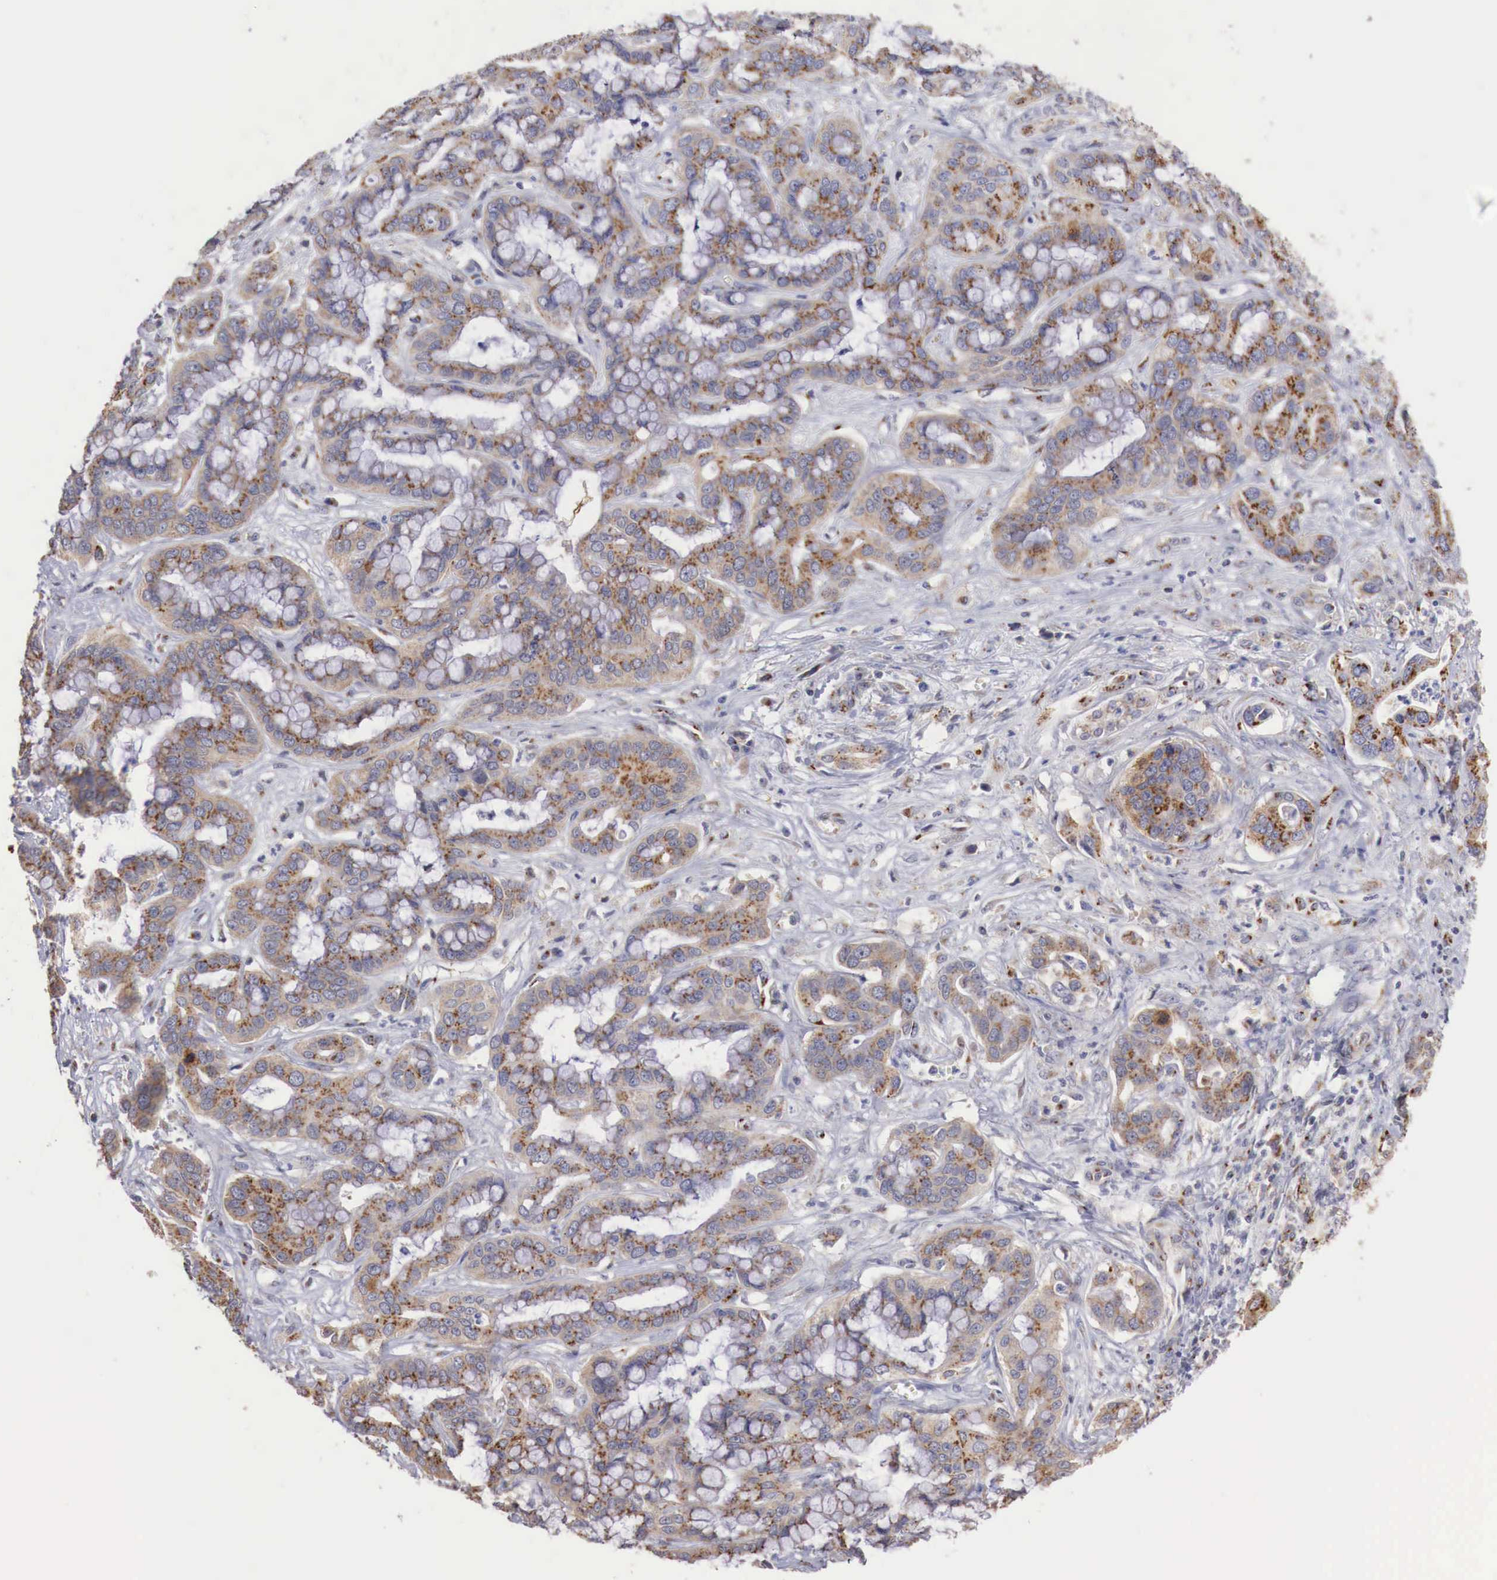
{"staining": {"intensity": "moderate", "quantity": "25%-75%", "location": "cytoplasmic/membranous"}, "tissue": "liver cancer", "cell_type": "Tumor cells", "image_type": "cancer", "snomed": [{"axis": "morphology", "description": "Cholangiocarcinoma"}, {"axis": "topography", "description": "Liver"}], "caption": "A brown stain highlights moderate cytoplasmic/membranous expression of a protein in liver cancer tumor cells.", "gene": "SYAP1", "patient": {"sex": "female", "age": 65}}